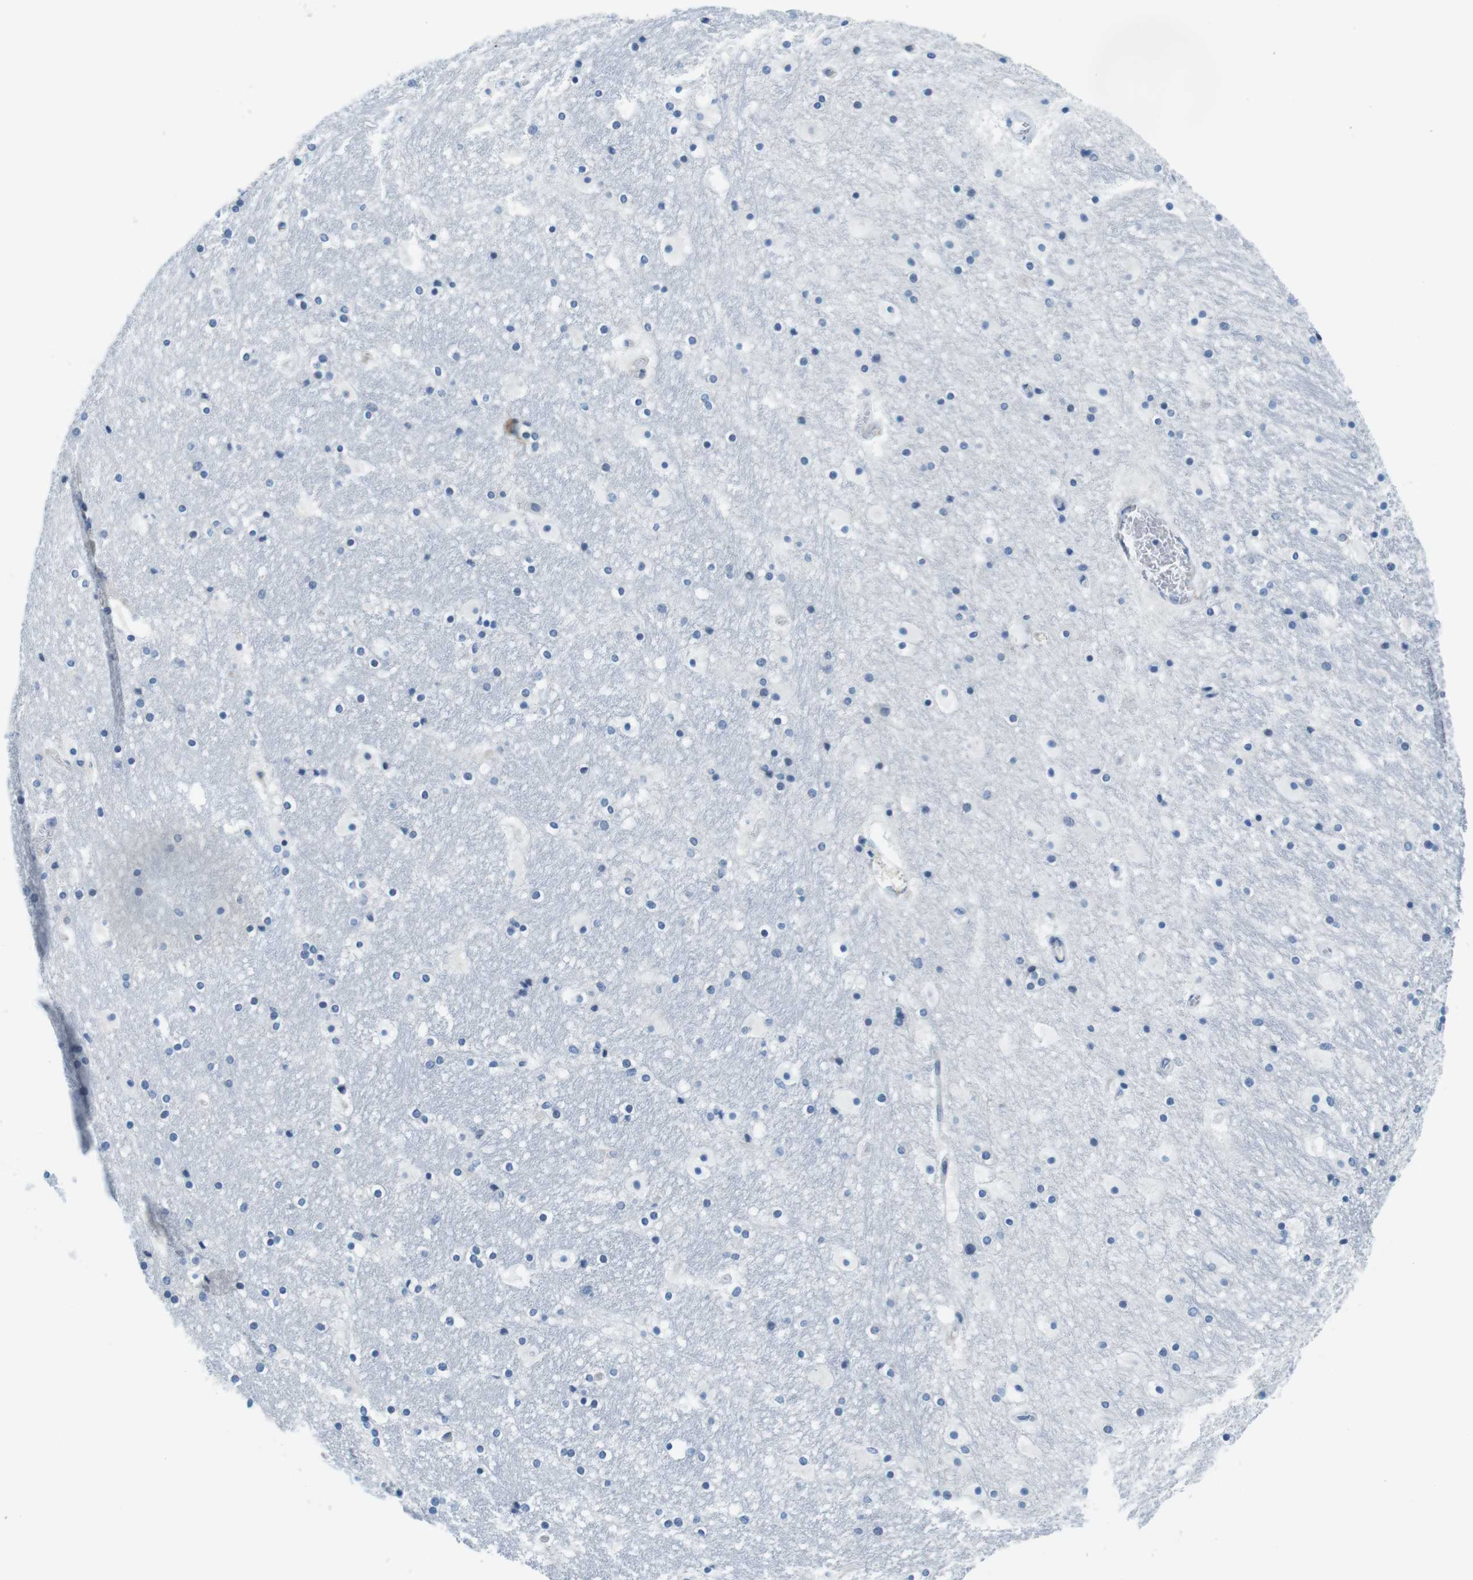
{"staining": {"intensity": "negative", "quantity": "none", "location": "none"}, "tissue": "hippocampus", "cell_type": "Glial cells", "image_type": "normal", "snomed": [{"axis": "morphology", "description": "Normal tissue, NOS"}, {"axis": "topography", "description": "Hippocampus"}], "caption": "The immunohistochemistry (IHC) photomicrograph has no significant staining in glial cells of hippocampus. The staining is performed using DAB (3,3'-diaminobenzidine) brown chromogen with nuclei counter-stained in using hematoxylin.", "gene": "EIF2B5", "patient": {"sex": "male", "age": 45}}